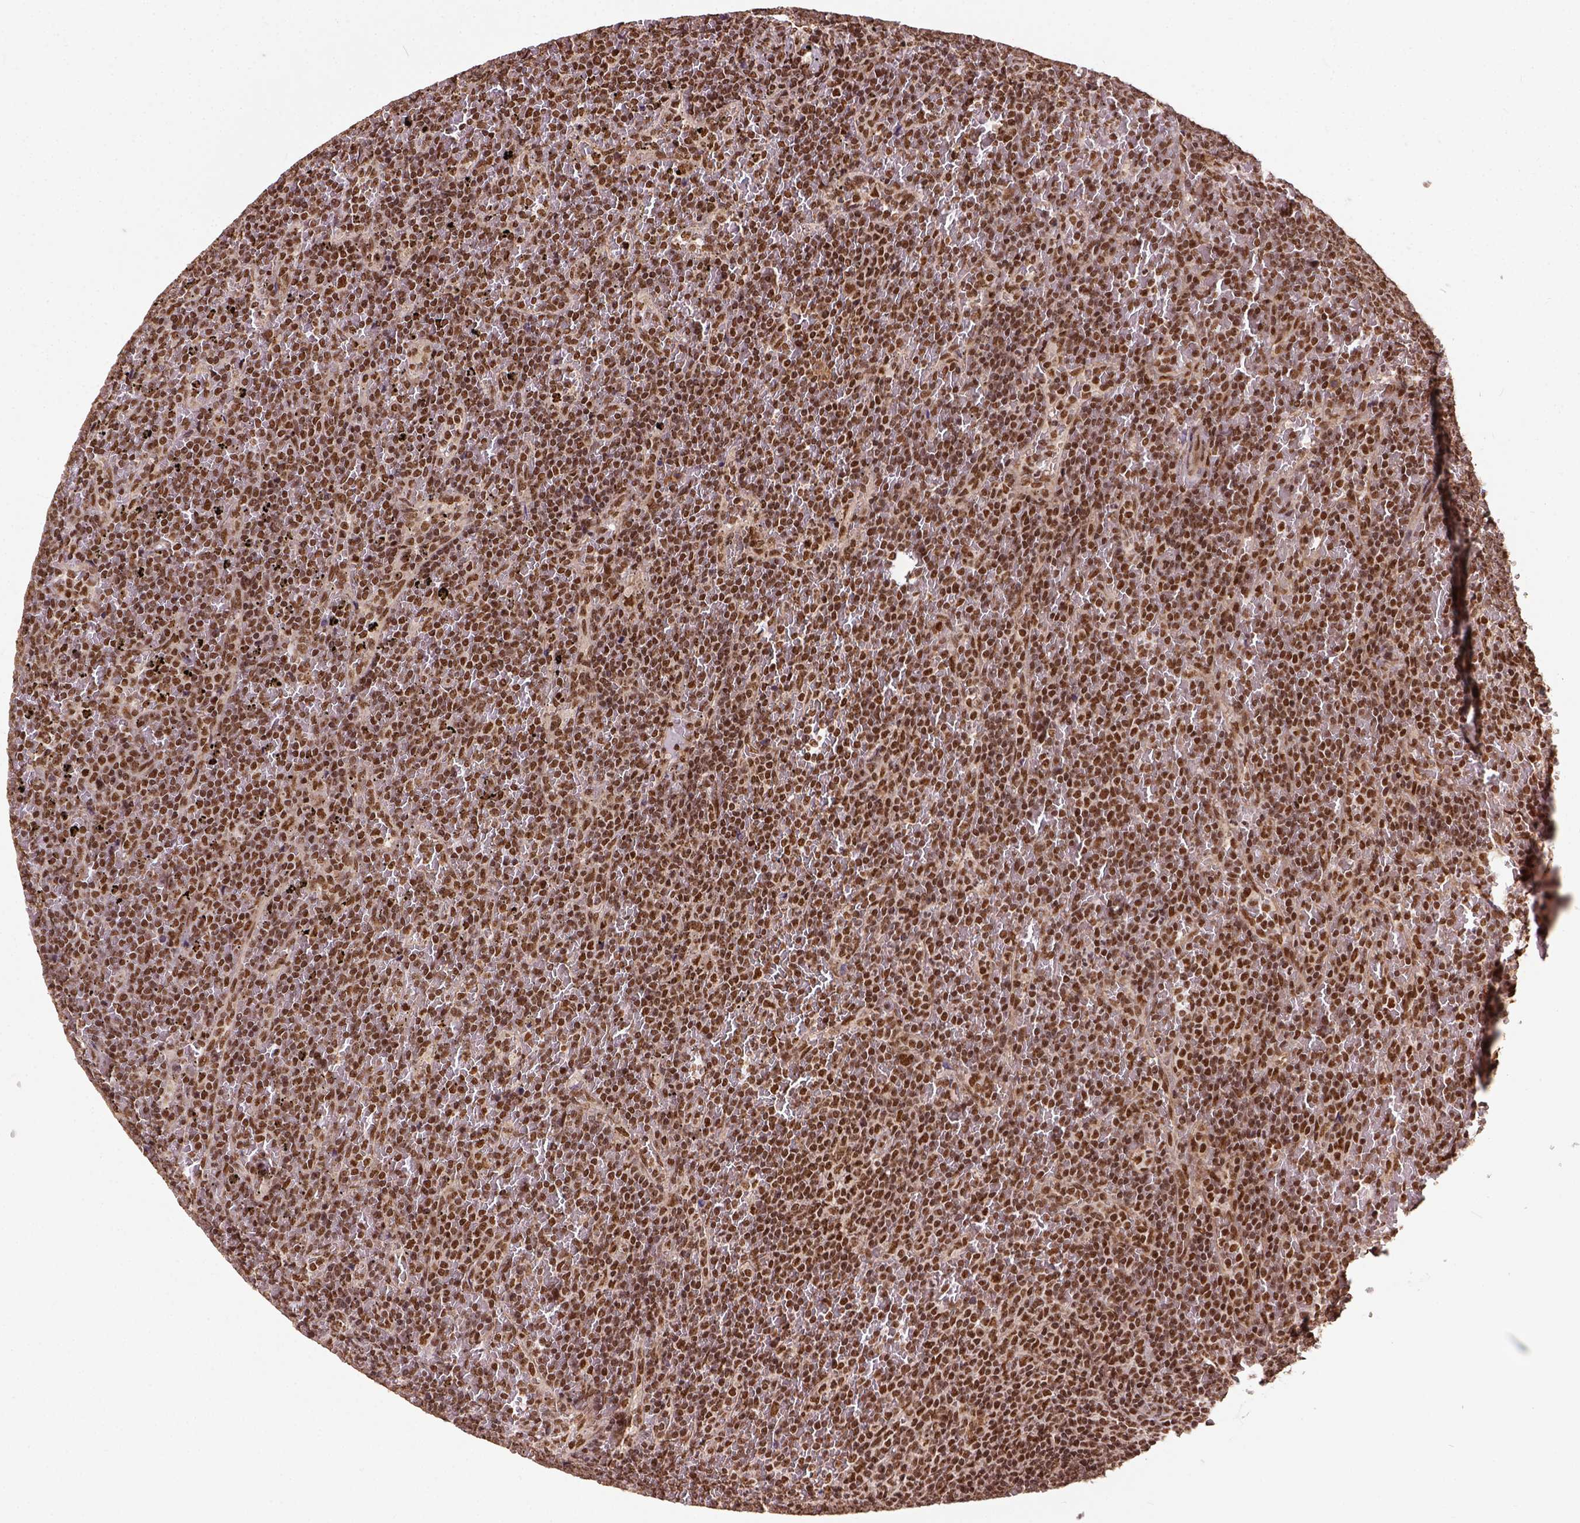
{"staining": {"intensity": "moderate", "quantity": ">75%", "location": "nuclear"}, "tissue": "lymphoma", "cell_type": "Tumor cells", "image_type": "cancer", "snomed": [{"axis": "morphology", "description": "Malignant lymphoma, non-Hodgkin's type, Low grade"}, {"axis": "topography", "description": "Spleen"}], "caption": "Low-grade malignant lymphoma, non-Hodgkin's type stained for a protein (brown) exhibits moderate nuclear positive positivity in about >75% of tumor cells.", "gene": "NACC1", "patient": {"sex": "female", "age": 77}}